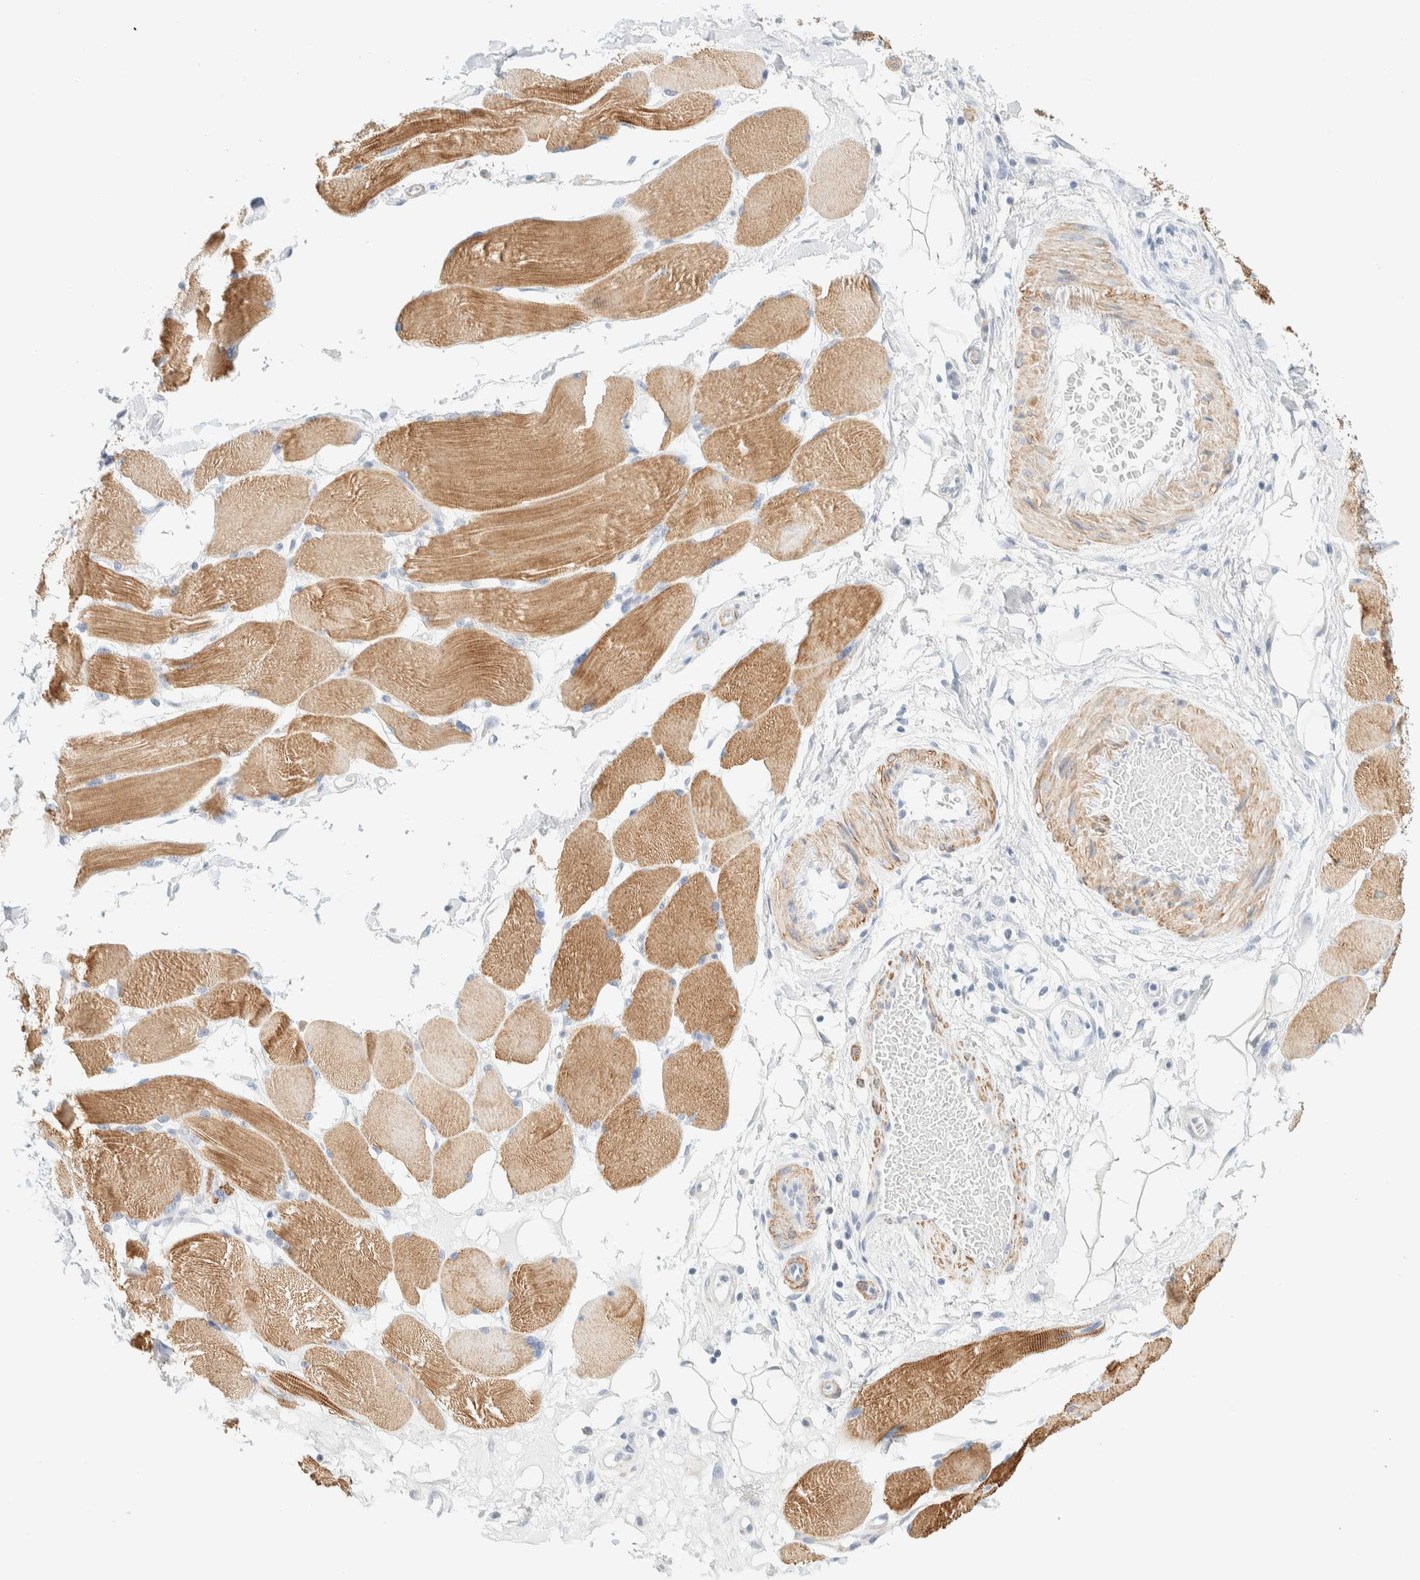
{"staining": {"intensity": "moderate", "quantity": ">75%", "location": "cytoplasmic/membranous"}, "tissue": "skeletal muscle", "cell_type": "Myocytes", "image_type": "normal", "snomed": [{"axis": "morphology", "description": "Normal tissue, NOS"}, {"axis": "topography", "description": "Skin"}, {"axis": "topography", "description": "Skeletal muscle"}], "caption": "Brown immunohistochemical staining in benign human skeletal muscle displays moderate cytoplasmic/membranous staining in approximately >75% of myocytes. (Stains: DAB in brown, nuclei in blue, Microscopy: brightfield microscopy at high magnification).", "gene": "AFMID", "patient": {"sex": "male", "age": 83}}